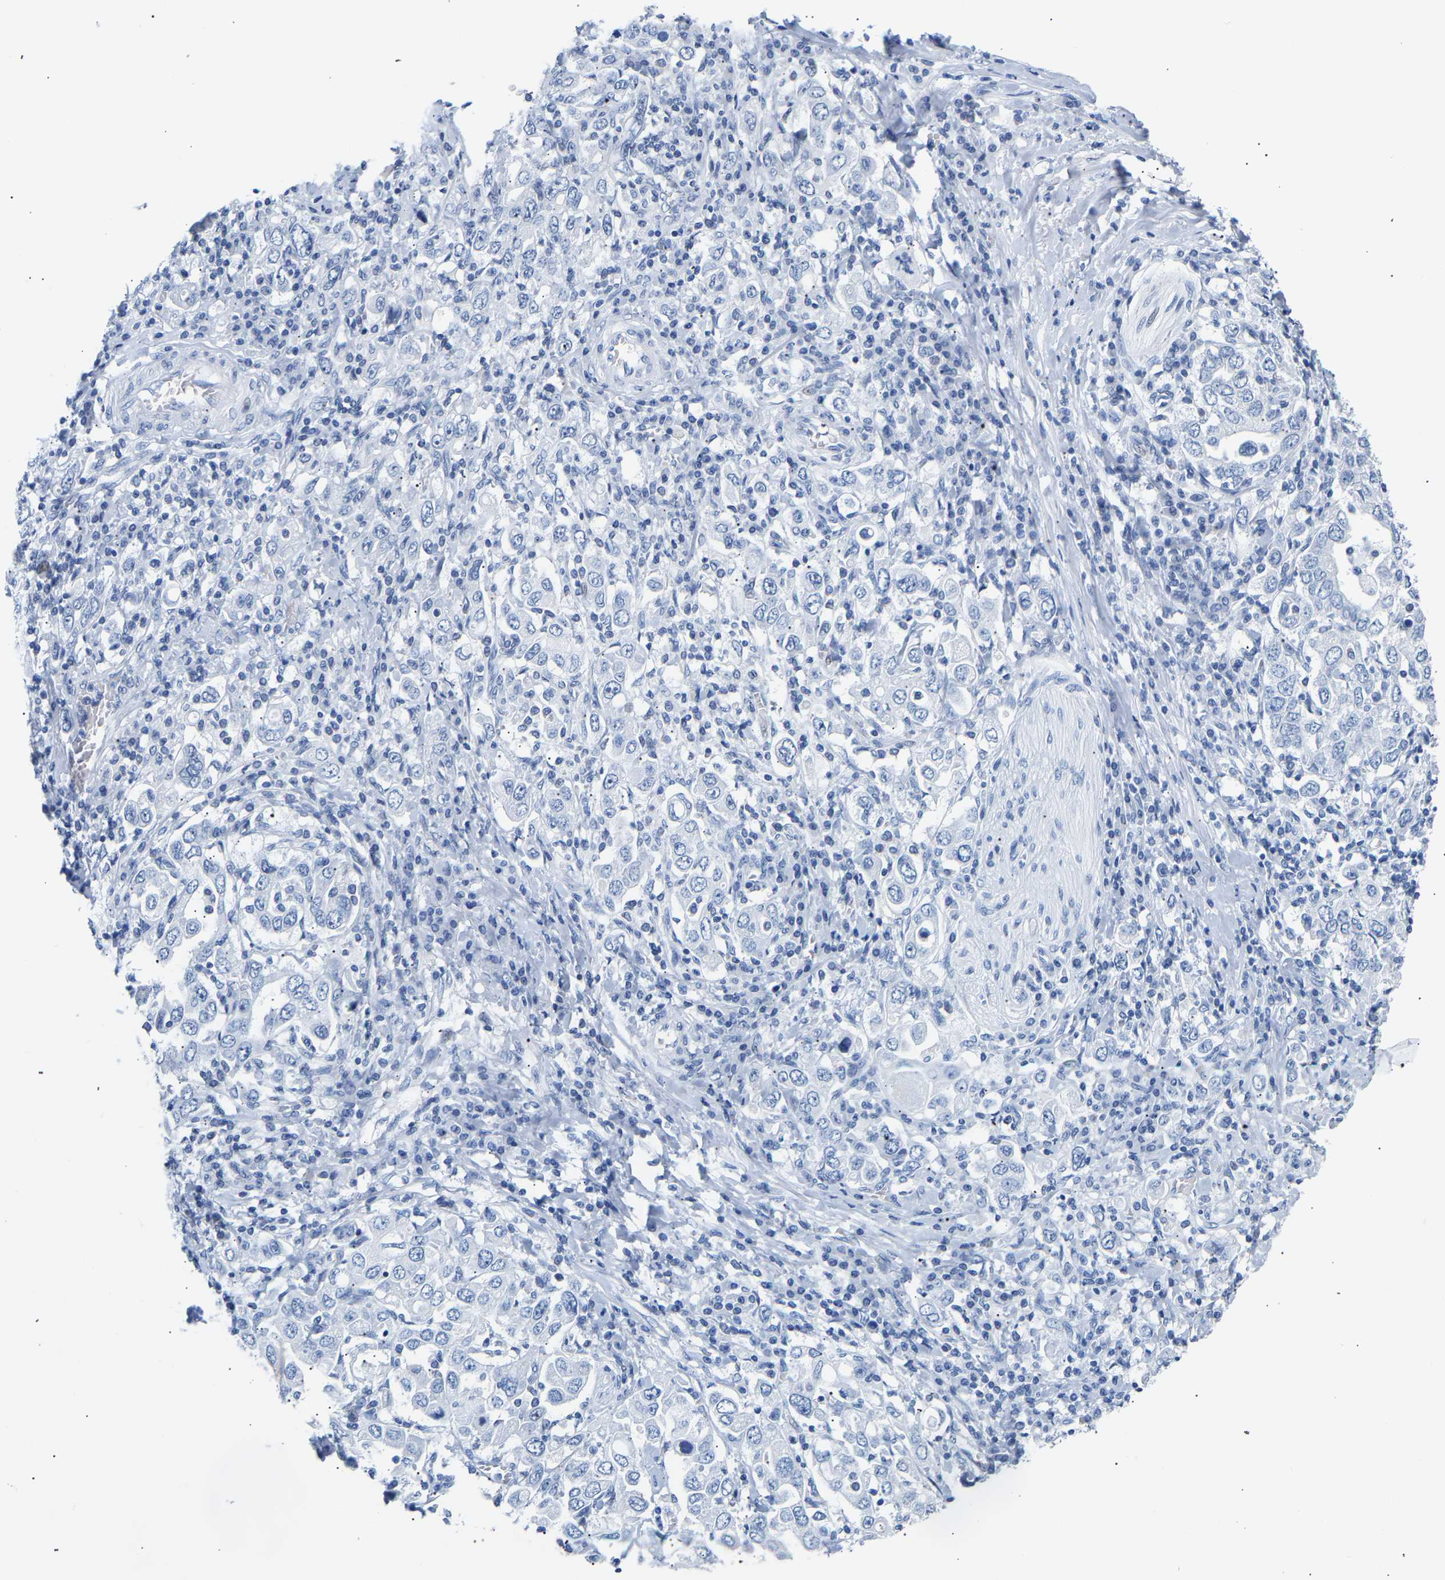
{"staining": {"intensity": "negative", "quantity": "none", "location": "none"}, "tissue": "stomach cancer", "cell_type": "Tumor cells", "image_type": "cancer", "snomed": [{"axis": "morphology", "description": "Adenocarcinoma, NOS"}, {"axis": "topography", "description": "Stomach, upper"}], "caption": "A histopathology image of stomach adenocarcinoma stained for a protein displays no brown staining in tumor cells.", "gene": "SPINK2", "patient": {"sex": "male", "age": 62}}